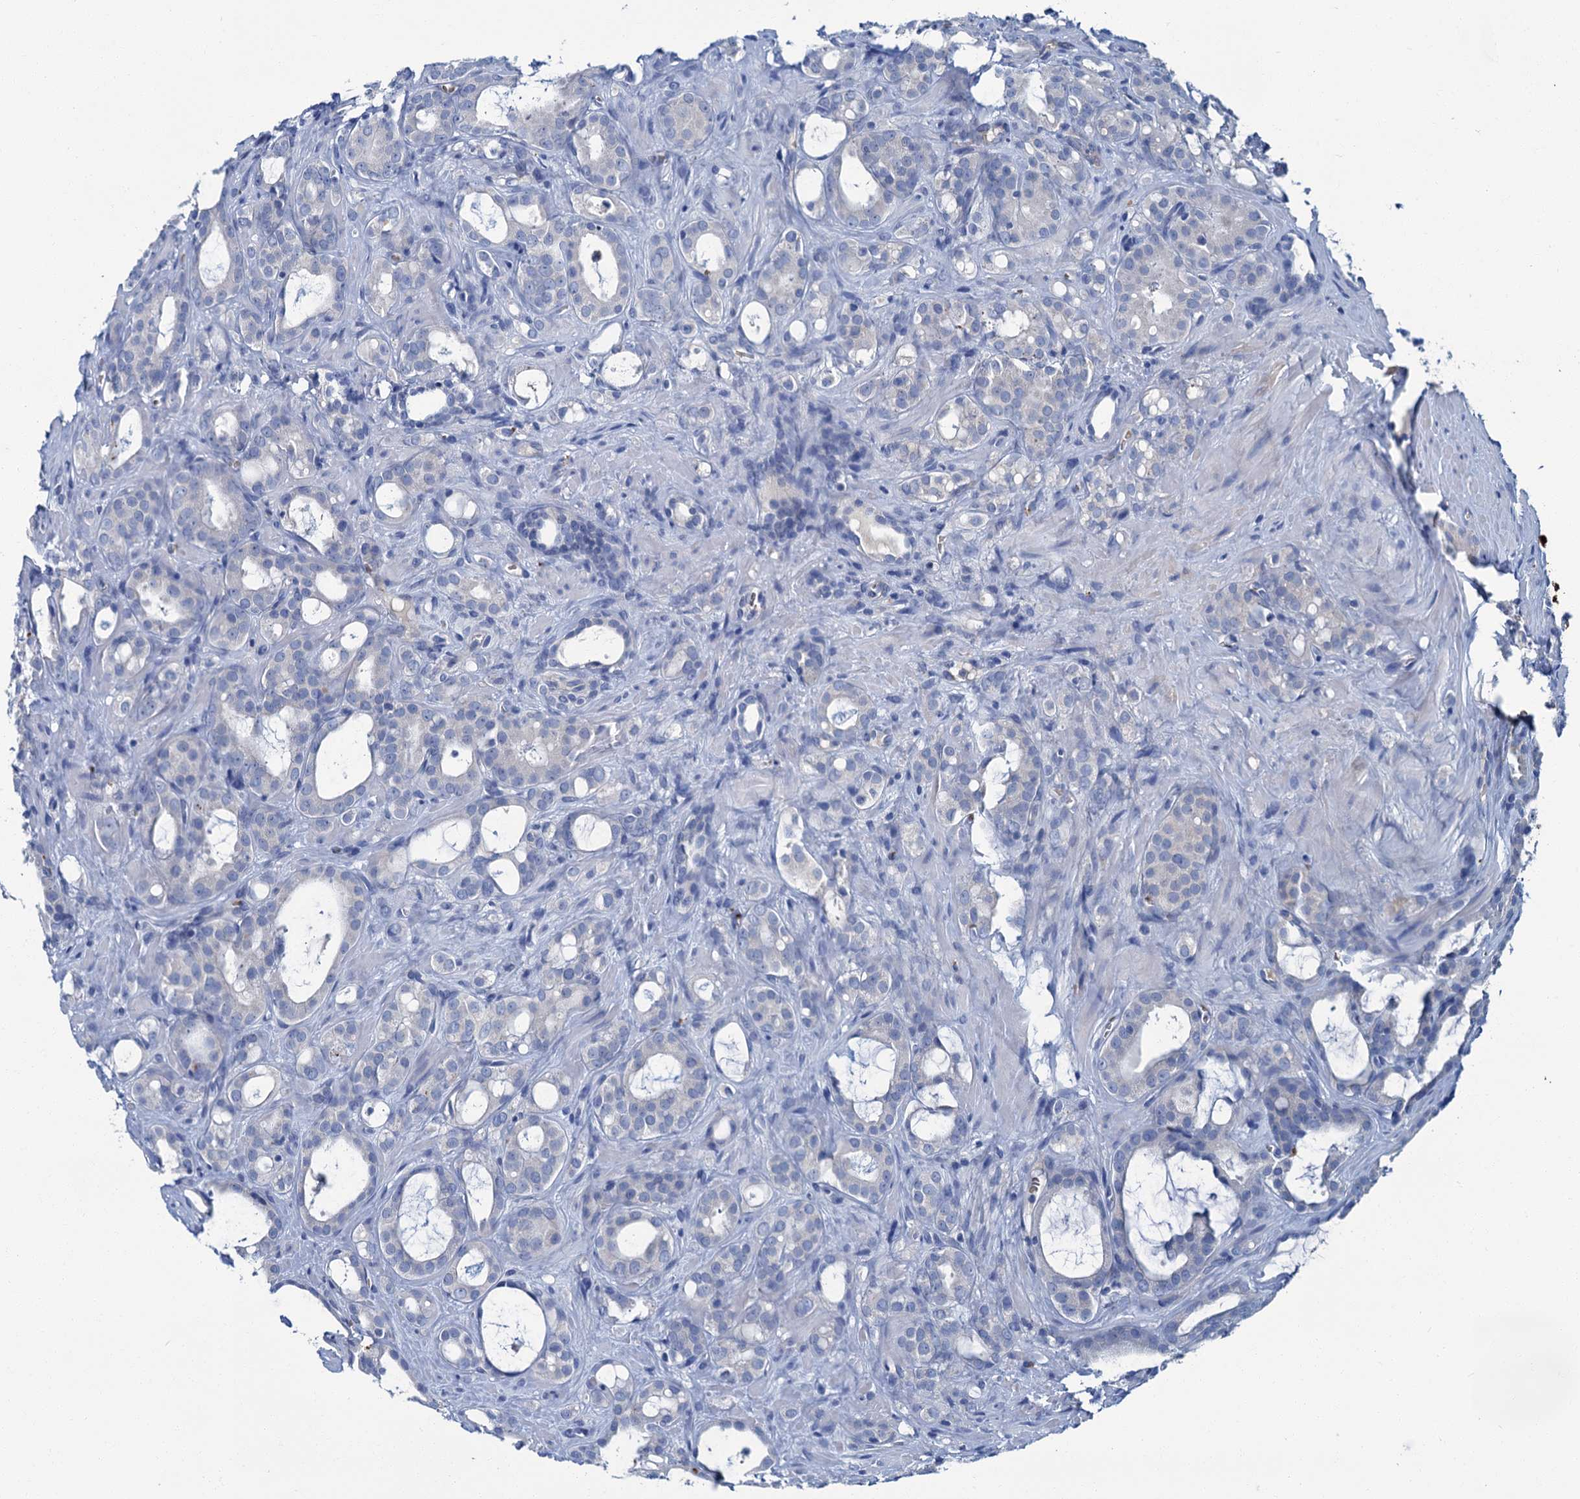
{"staining": {"intensity": "negative", "quantity": "none", "location": "none"}, "tissue": "prostate cancer", "cell_type": "Tumor cells", "image_type": "cancer", "snomed": [{"axis": "morphology", "description": "Adenocarcinoma, High grade"}, {"axis": "topography", "description": "Prostate"}], "caption": "A high-resolution photomicrograph shows immunohistochemistry staining of adenocarcinoma (high-grade) (prostate), which demonstrates no significant staining in tumor cells. (Stains: DAB IHC with hematoxylin counter stain, Microscopy: brightfield microscopy at high magnification).", "gene": "ATG2A", "patient": {"sex": "male", "age": 72}}